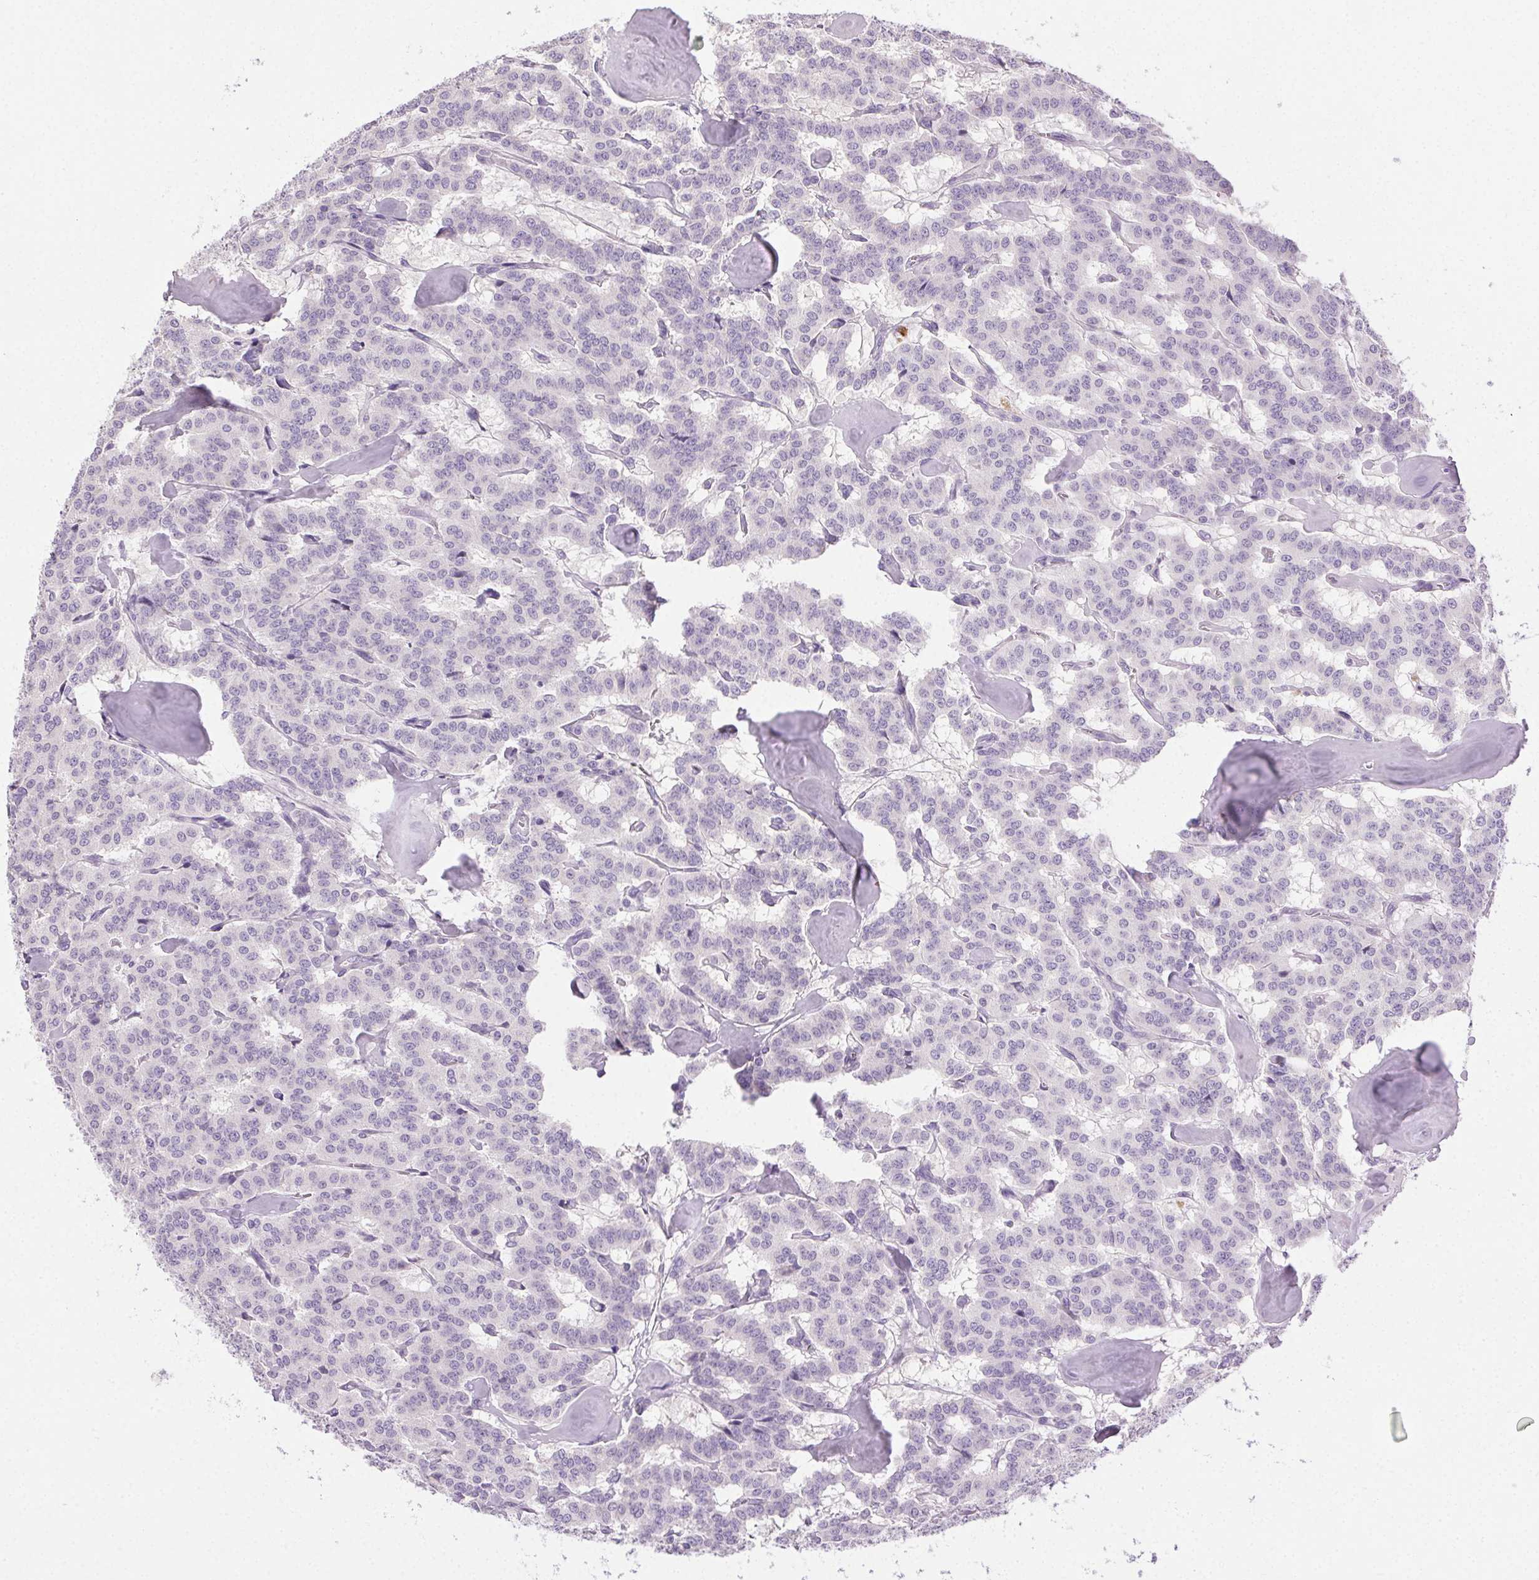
{"staining": {"intensity": "negative", "quantity": "none", "location": "none"}, "tissue": "carcinoid", "cell_type": "Tumor cells", "image_type": "cancer", "snomed": [{"axis": "morphology", "description": "Carcinoid, malignant, NOS"}, {"axis": "topography", "description": "Lung"}], "caption": "IHC histopathology image of malignant carcinoid stained for a protein (brown), which exhibits no positivity in tumor cells. (DAB (3,3'-diaminobenzidine) immunohistochemistry, high magnification).", "gene": "BPIFB2", "patient": {"sex": "female", "age": 46}}